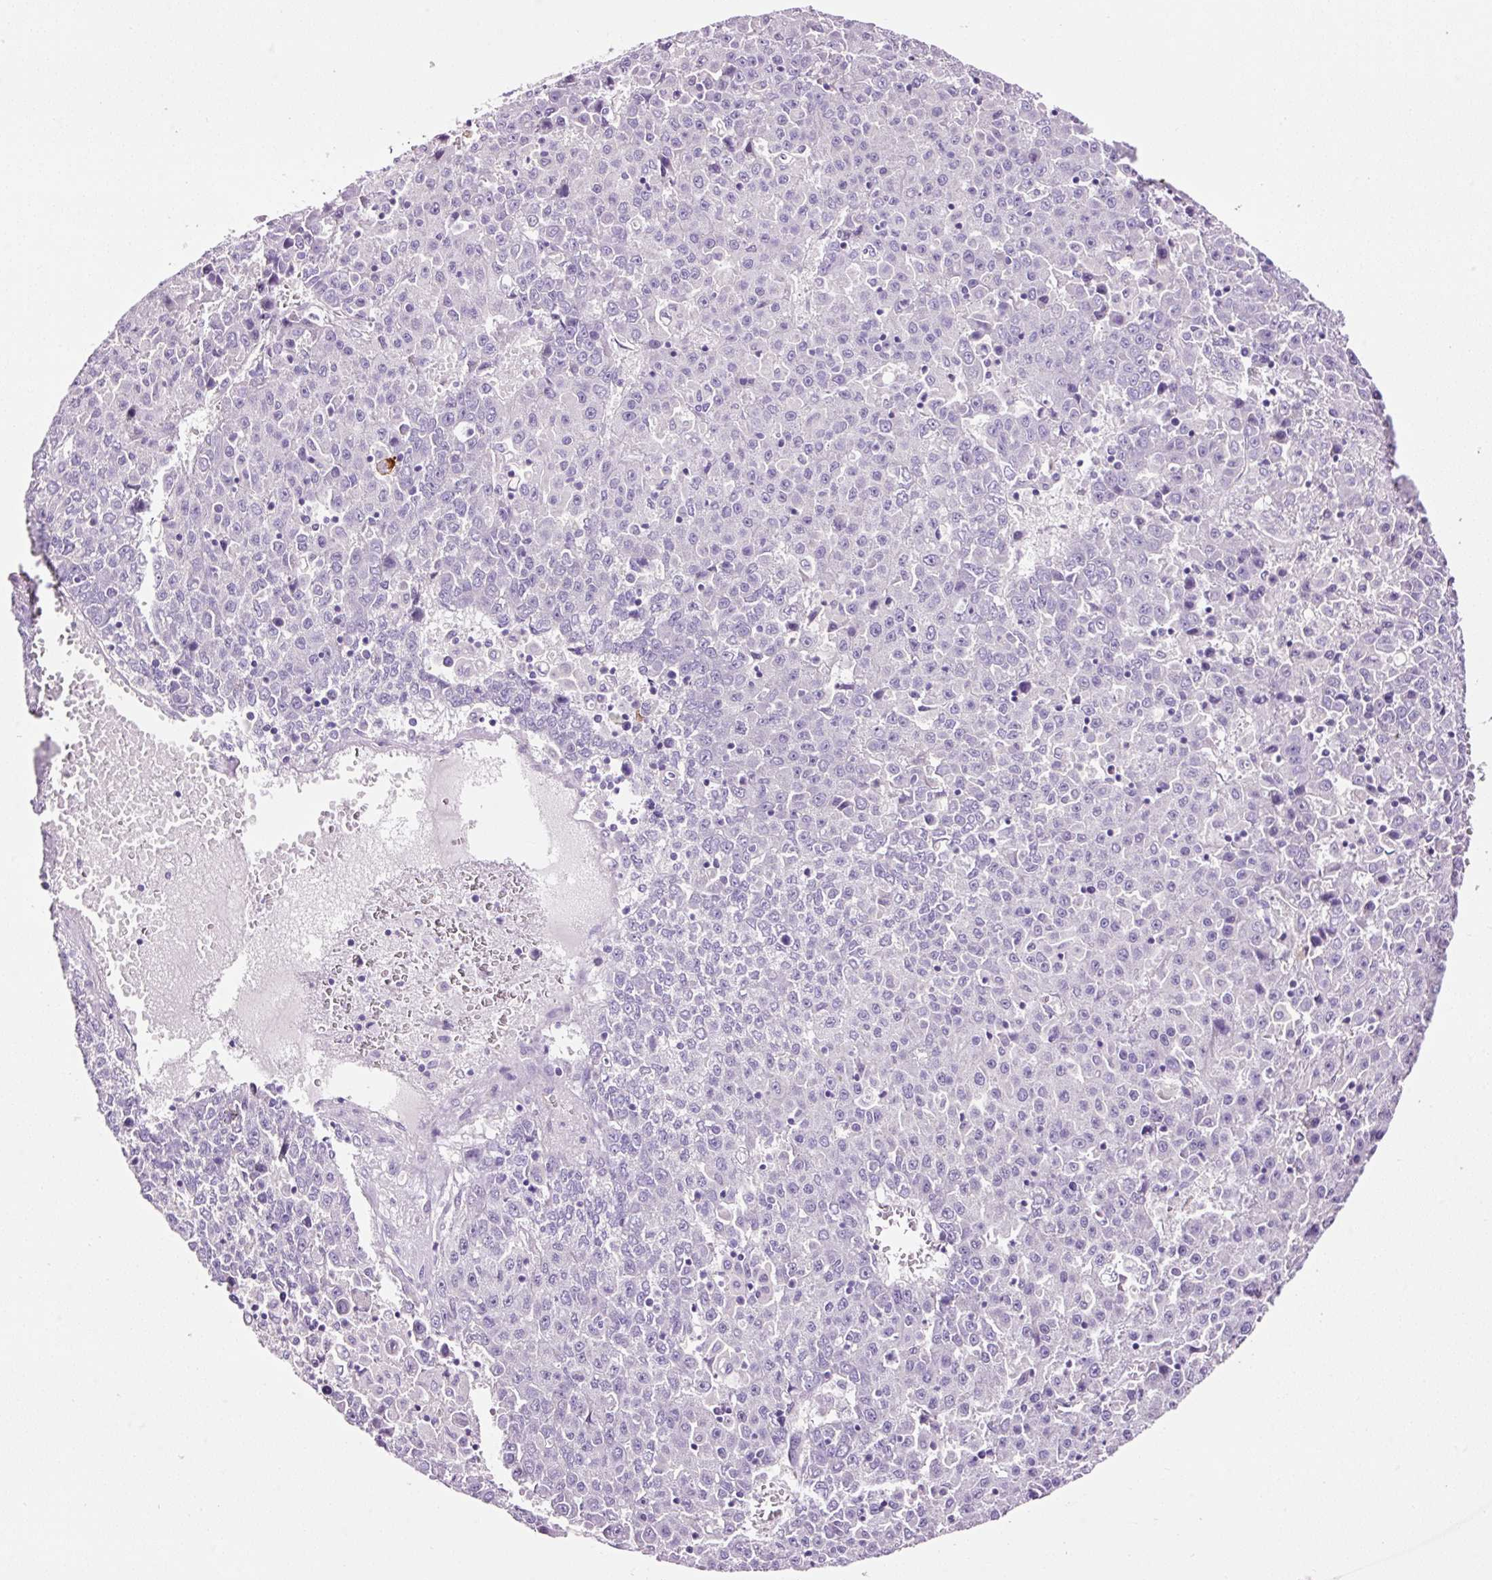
{"staining": {"intensity": "negative", "quantity": "none", "location": "none"}, "tissue": "liver cancer", "cell_type": "Tumor cells", "image_type": "cancer", "snomed": [{"axis": "morphology", "description": "Carcinoma, Hepatocellular, NOS"}, {"axis": "topography", "description": "Liver"}], "caption": "Tumor cells are negative for brown protein staining in hepatocellular carcinoma (liver).", "gene": "PAM", "patient": {"sex": "female", "age": 53}}